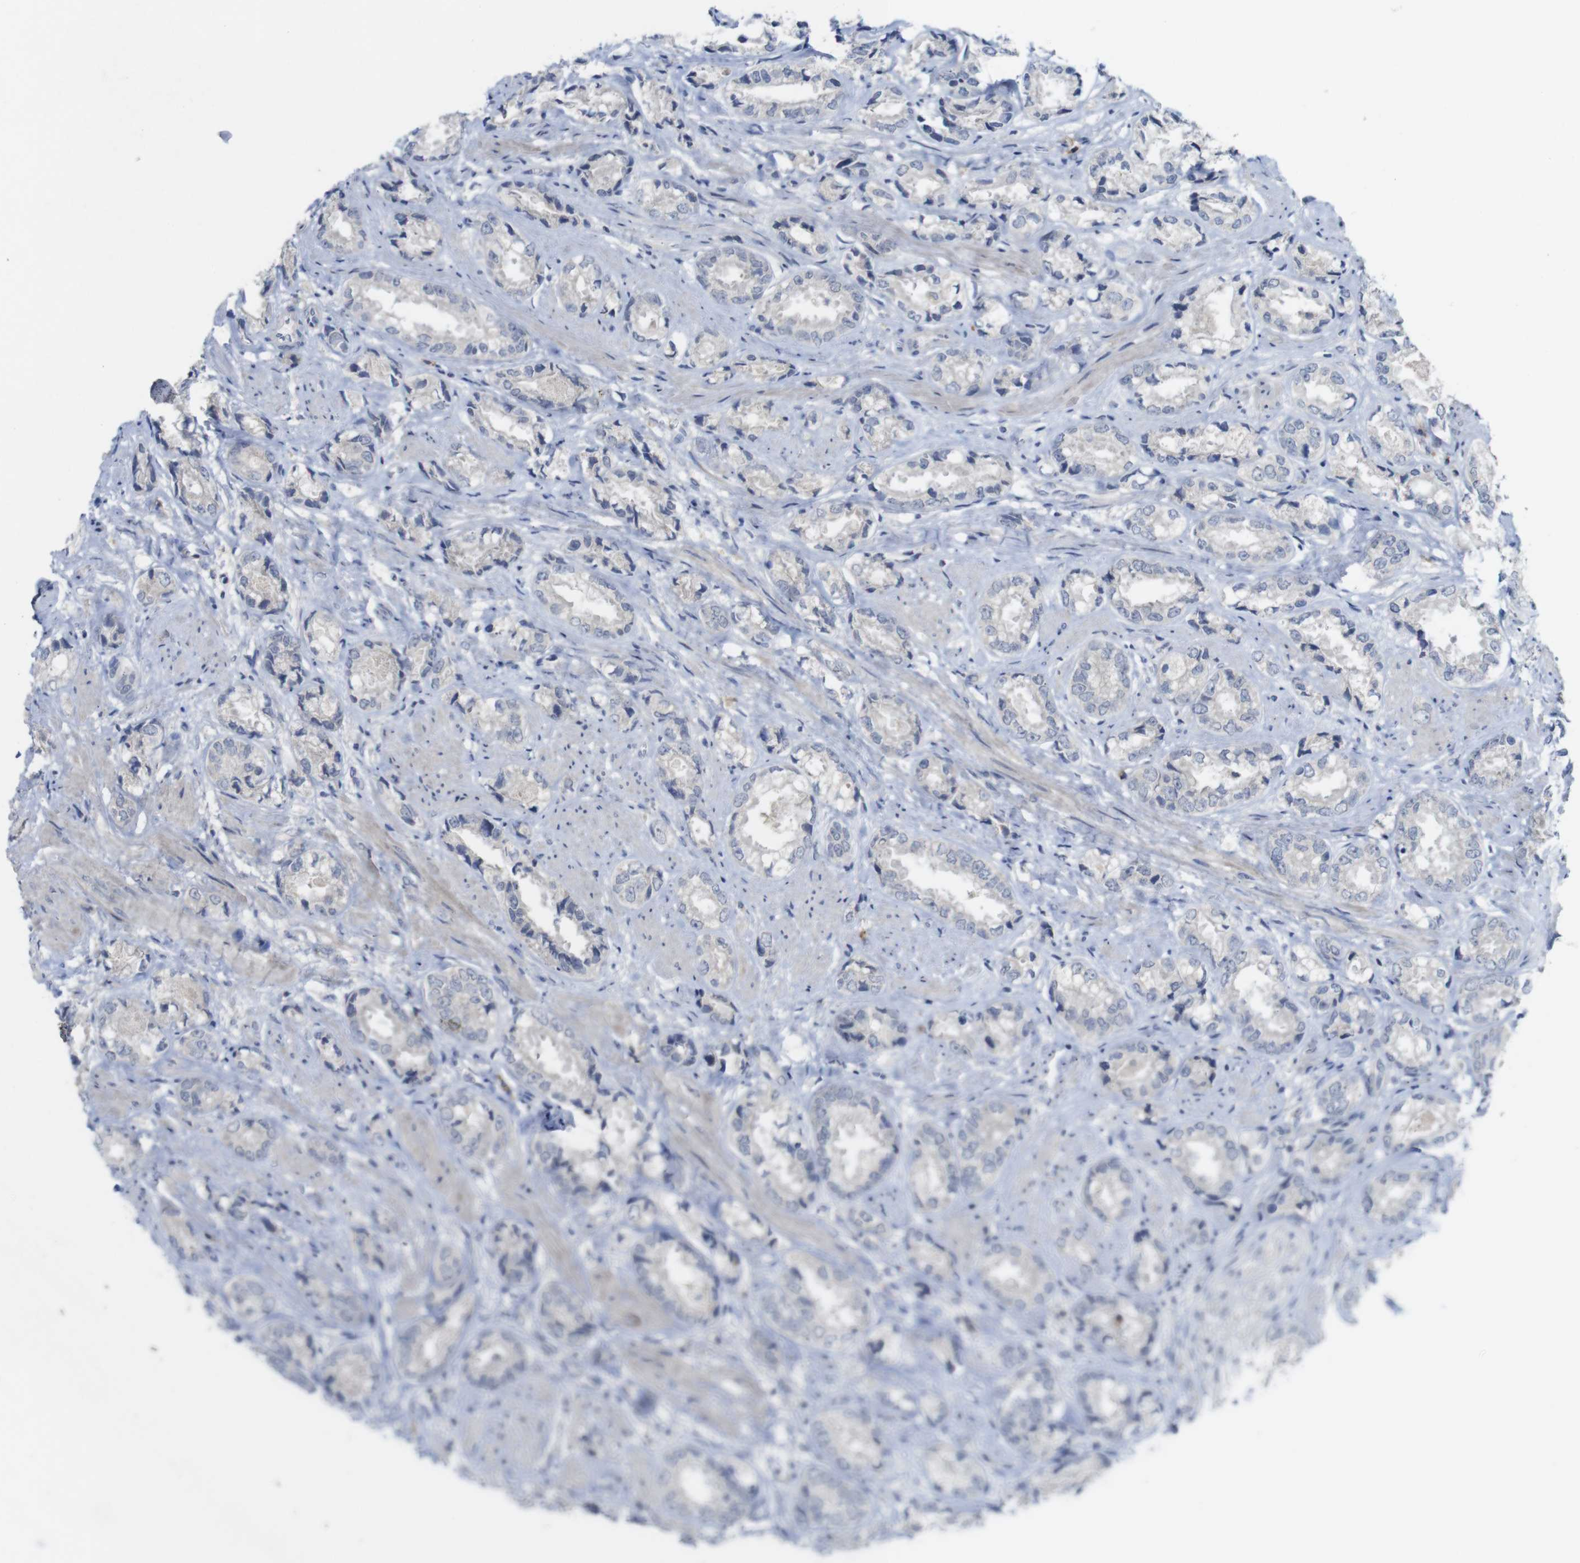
{"staining": {"intensity": "negative", "quantity": "none", "location": "none"}, "tissue": "prostate cancer", "cell_type": "Tumor cells", "image_type": "cancer", "snomed": [{"axis": "morphology", "description": "Adenocarcinoma, High grade"}, {"axis": "topography", "description": "Prostate"}], "caption": "A histopathology image of human prostate high-grade adenocarcinoma is negative for staining in tumor cells.", "gene": "SLAMF7", "patient": {"sex": "male", "age": 61}}